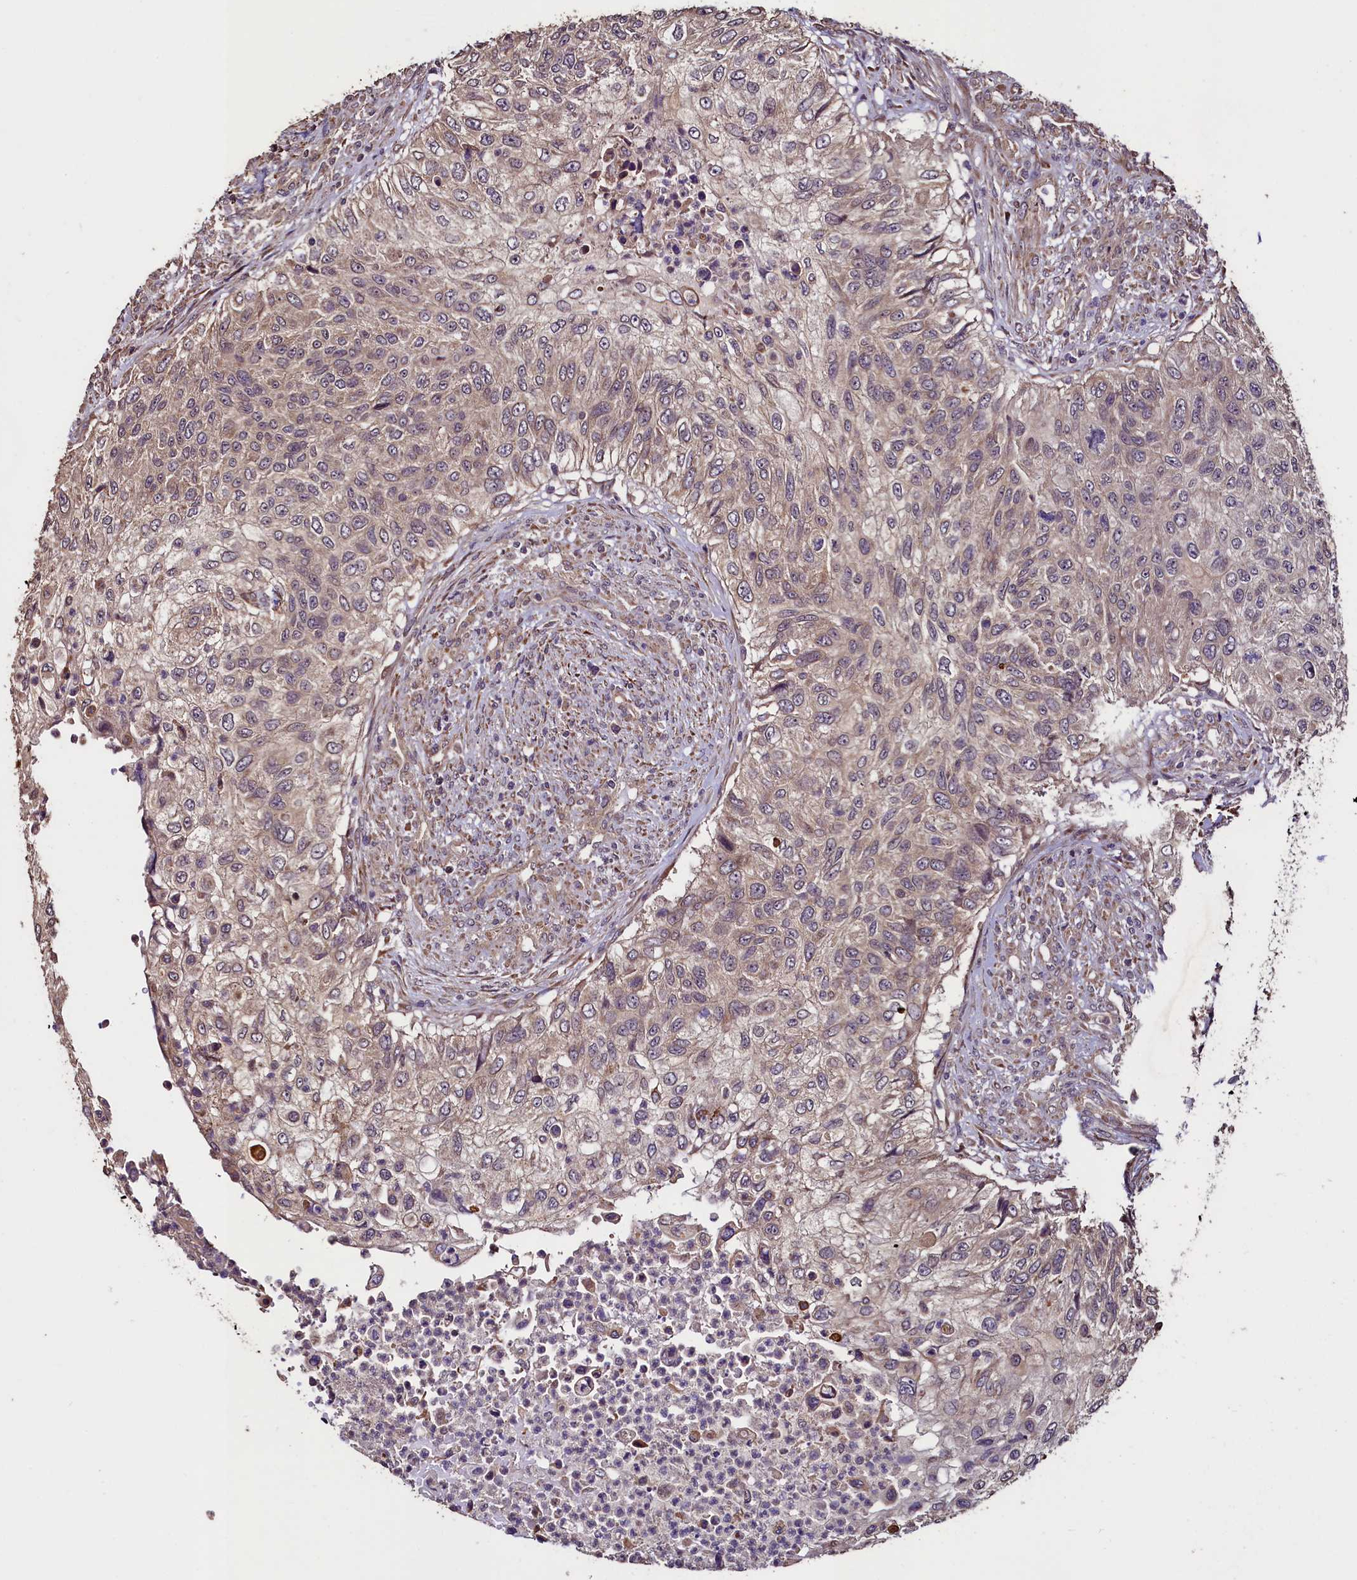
{"staining": {"intensity": "weak", "quantity": "25%-75%", "location": "cytoplasmic/membranous"}, "tissue": "urothelial cancer", "cell_type": "Tumor cells", "image_type": "cancer", "snomed": [{"axis": "morphology", "description": "Urothelial carcinoma, High grade"}, {"axis": "topography", "description": "Urinary bladder"}], "caption": "Urothelial carcinoma (high-grade) stained with IHC demonstrates weak cytoplasmic/membranous expression in approximately 25%-75% of tumor cells. Using DAB (3,3'-diaminobenzidine) (brown) and hematoxylin (blue) stains, captured at high magnification using brightfield microscopy.", "gene": "RBFA", "patient": {"sex": "female", "age": 60}}